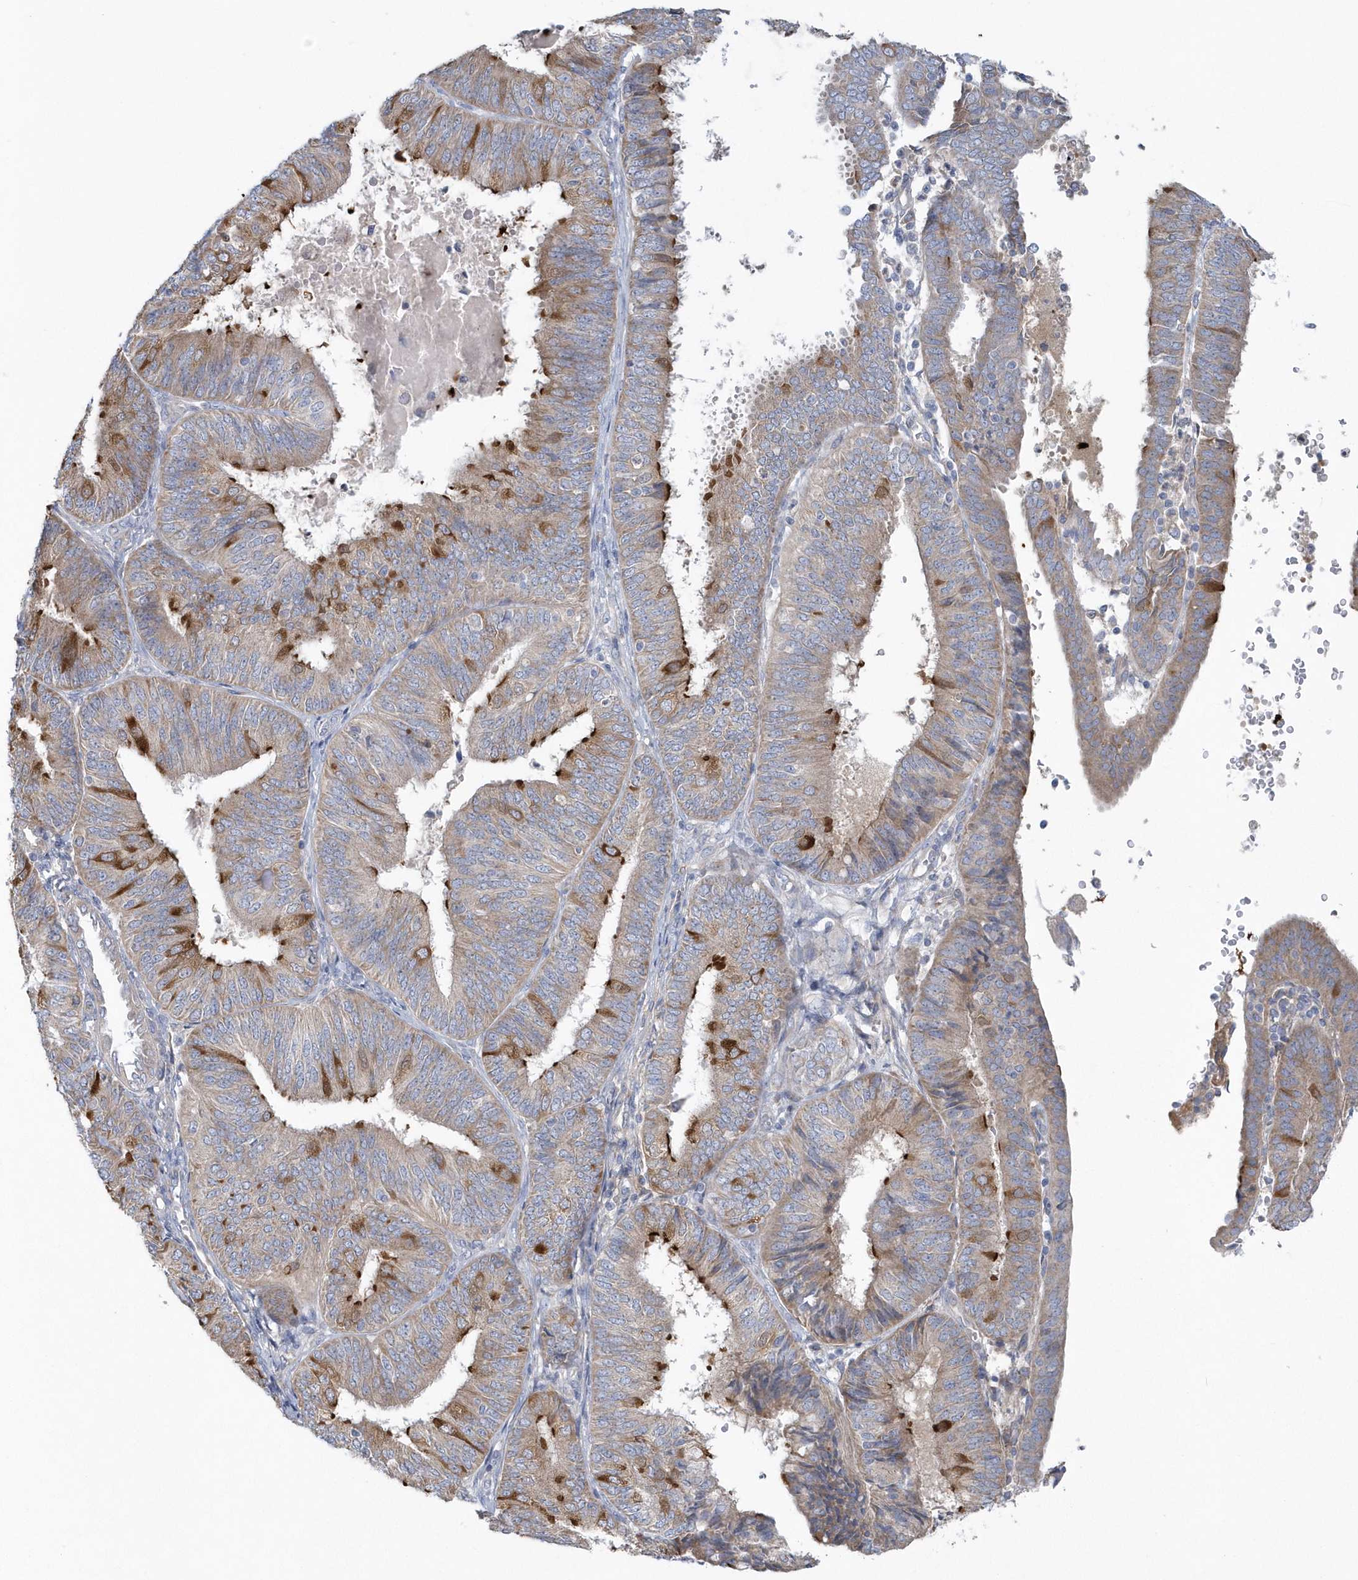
{"staining": {"intensity": "strong", "quantity": "<25%", "location": "cytoplasmic/membranous"}, "tissue": "endometrial cancer", "cell_type": "Tumor cells", "image_type": "cancer", "snomed": [{"axis": "morphology", "description": "Adenocarcinoma, NOS"}, {"axis": "topography", "description": "Endometrium"}], "caption": "IHC staining of endometrial cancer (adenocarcinoma), which shows medium levels of strong cytoplasmic/membranous staining in about <25% of tumor cells indicating strong cytoplasmic/membranous protein positivity. The staining was performed using DAB (3,3'-diaminobenzidine) (brown) for protein detection and nuclei were counterstained in hematoxylin (blue).", "gene": "SPATA18", "patient": {"sex": "female", "age": 58}}